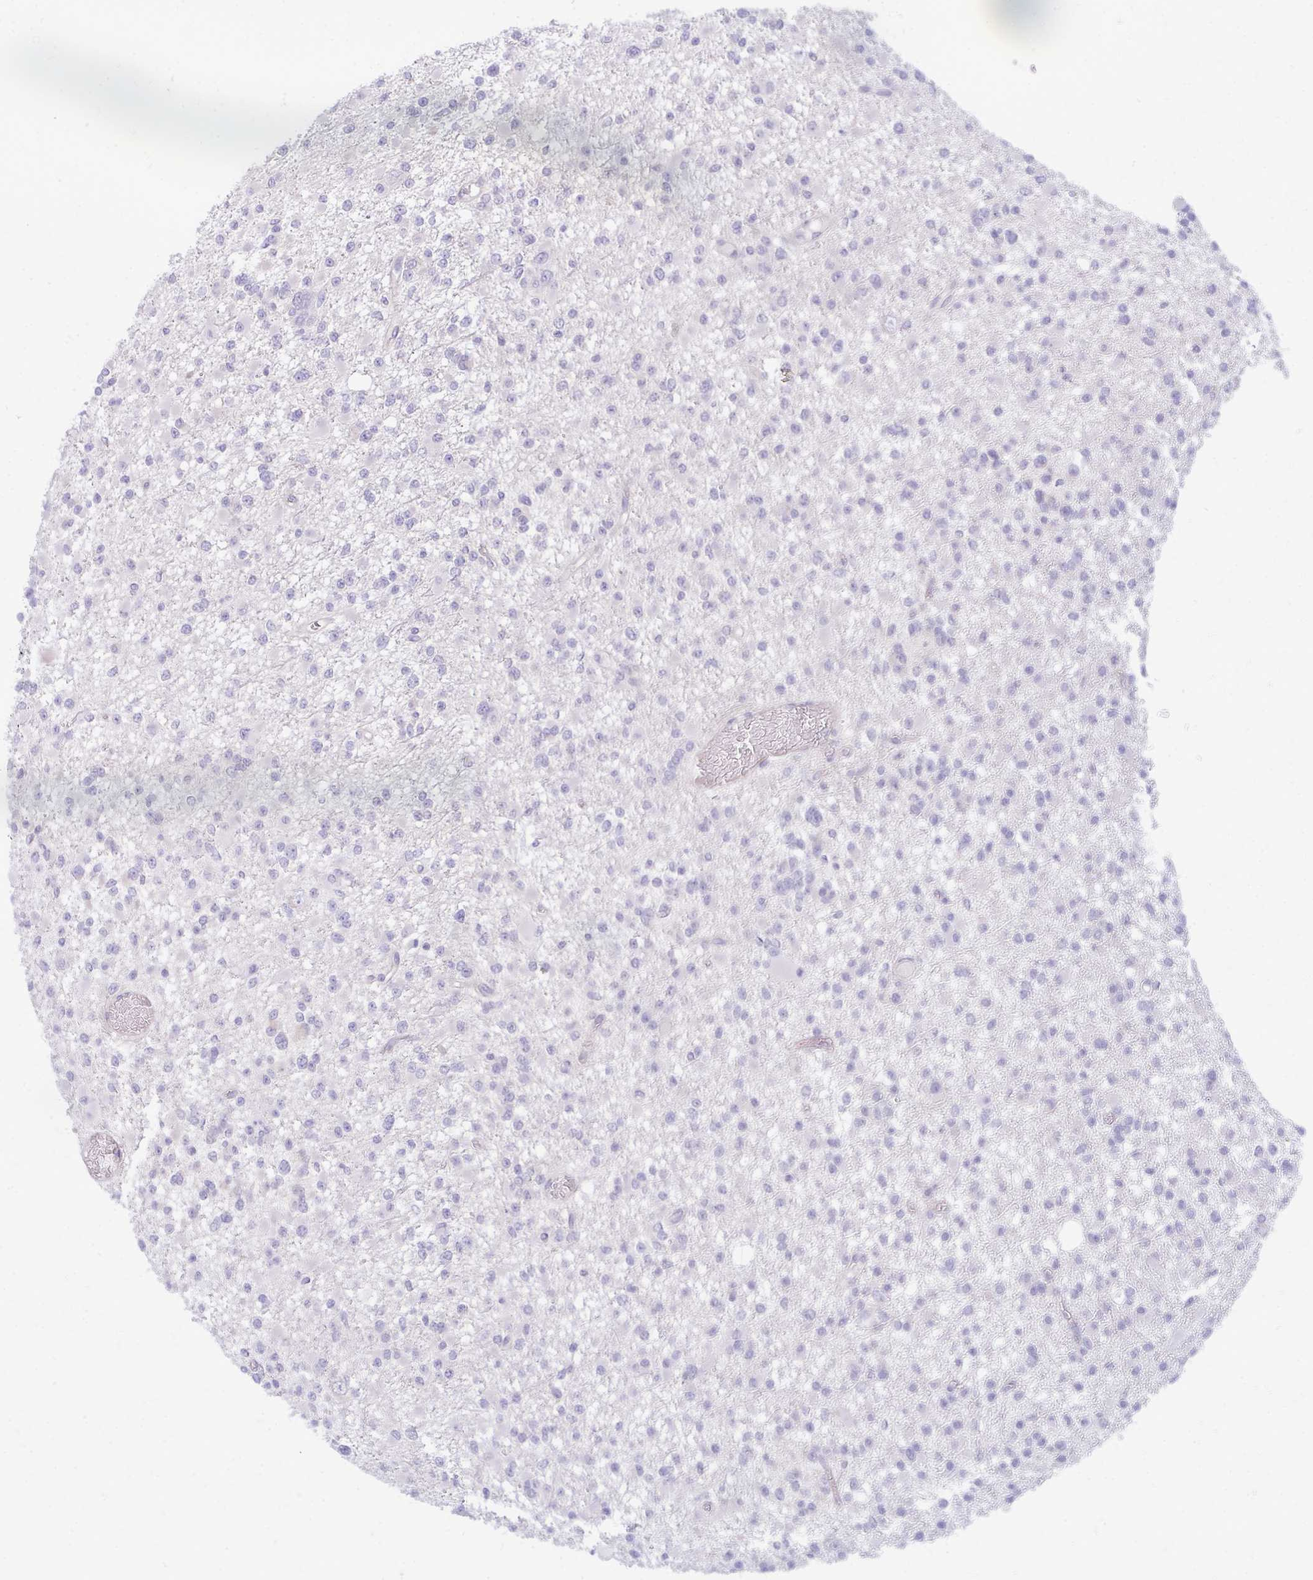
{"staining": {"intensity": "negative", "quantity": "none", "location": "none"}, "tissue": "glioma", "cell_type": "Tumor cells", "image_type": "cancer", "snomed": [{"axis": "morphology", "description": "Glioma, malignant, Low grade"}, {"axis": "topography", "description": "Brain"}], "caption": "Protein analysis of low-grade glioma (malignant) displays no significant positivity in tumor cells. The staining is performed using DAB (3,3'-diaminobenzidine) brown chromogen with nuclei counter-stained in using hematoxylin.", "gene": "TSPEAR", "patient": {"sex": "female", "age": 22}}